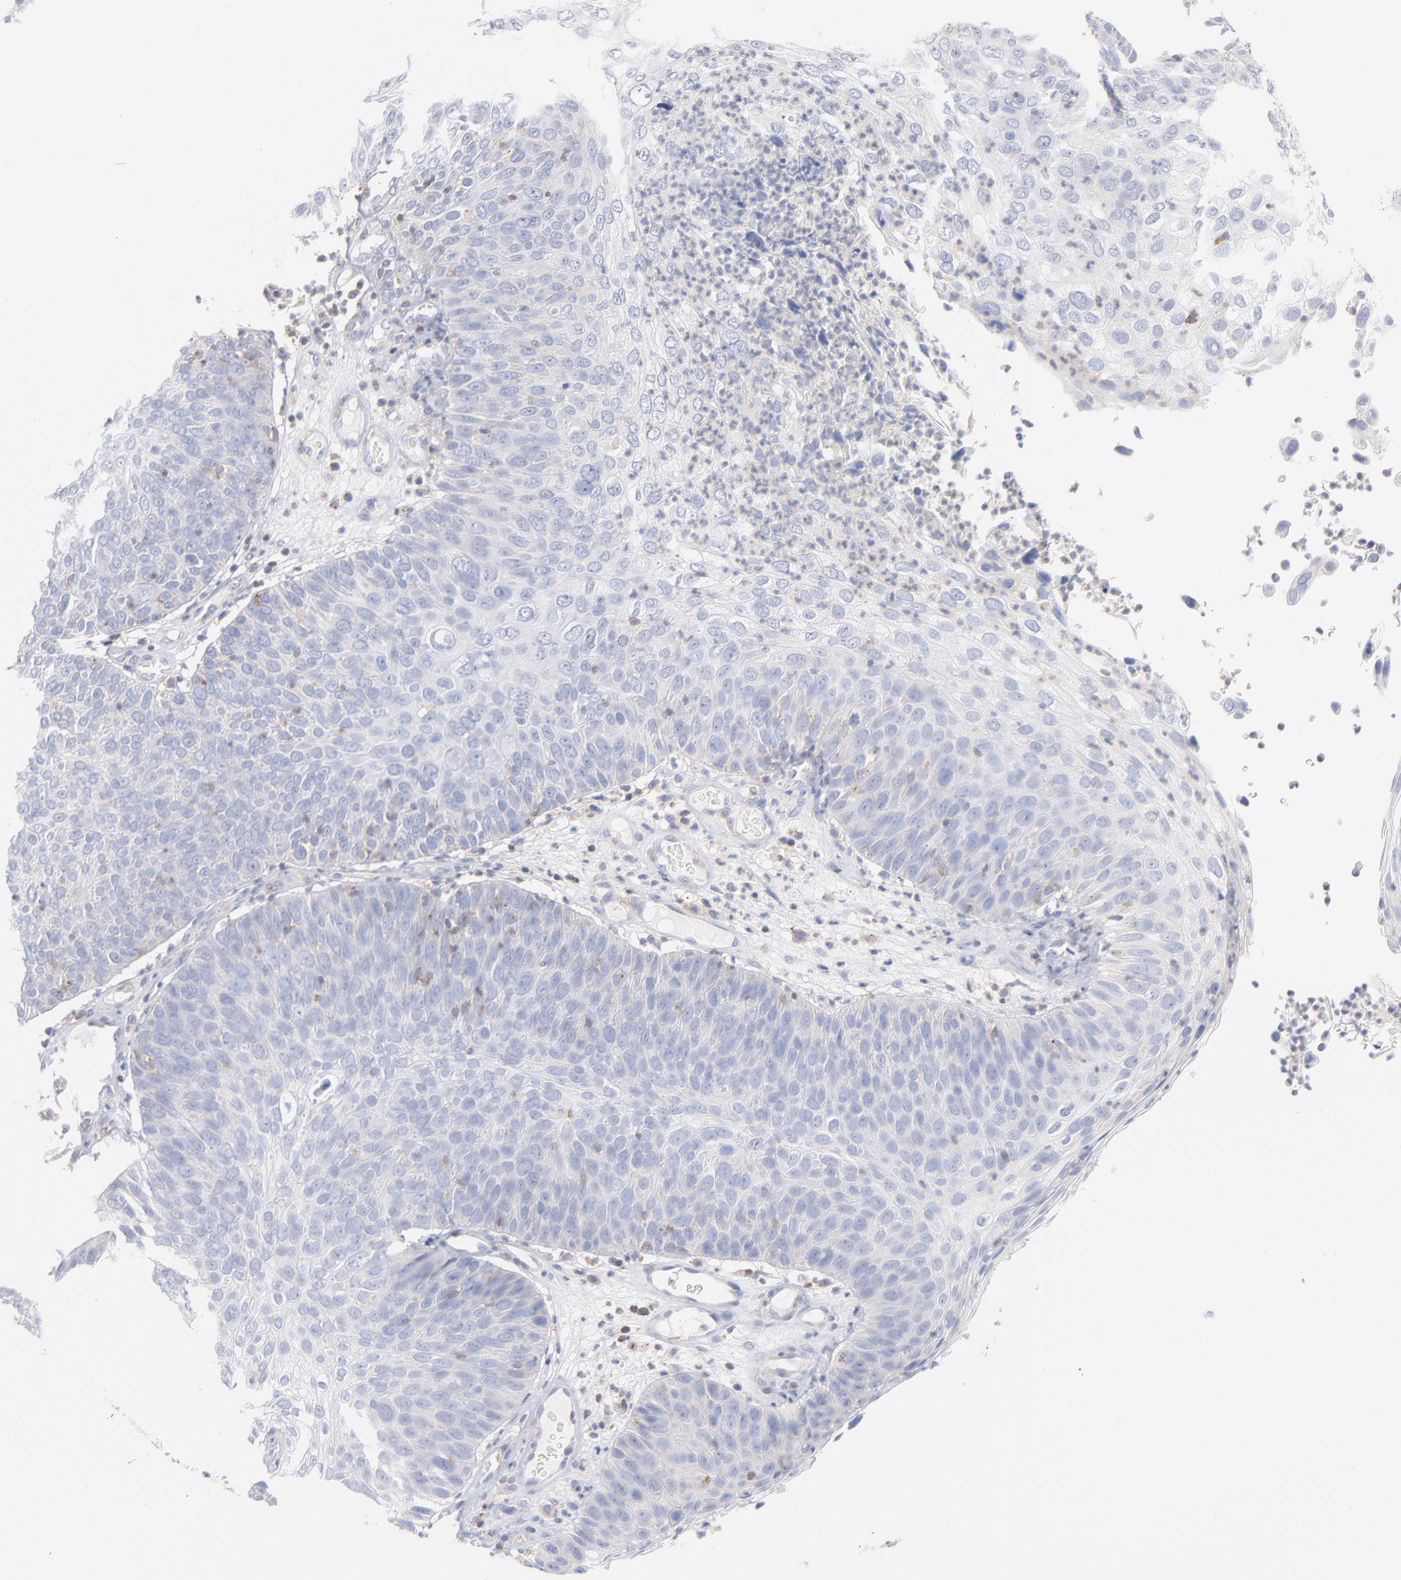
{"staining": {"intensity": "negative", "quantity": "none", "location": "none"}, "tissue": "skin cancer", "cell_type": "Tumor cells", "image_type": "cancer", "snomed": [{"axis": "morphology", "description": "Squamous cell carcinoma, NOS"}, {"axis": "topography", "description": "Skin"}], "caption": "The histopathology image shows no staining of tumor cells in squamous cell carcinoma (skin). Brightfield microscopy of immunohistochemistry stained with DAB (brown) and hematoxylin (blue), captured at high magnification.", "gene": "SEPTIN6", "patient": {"sex": "male", "age": 87}}